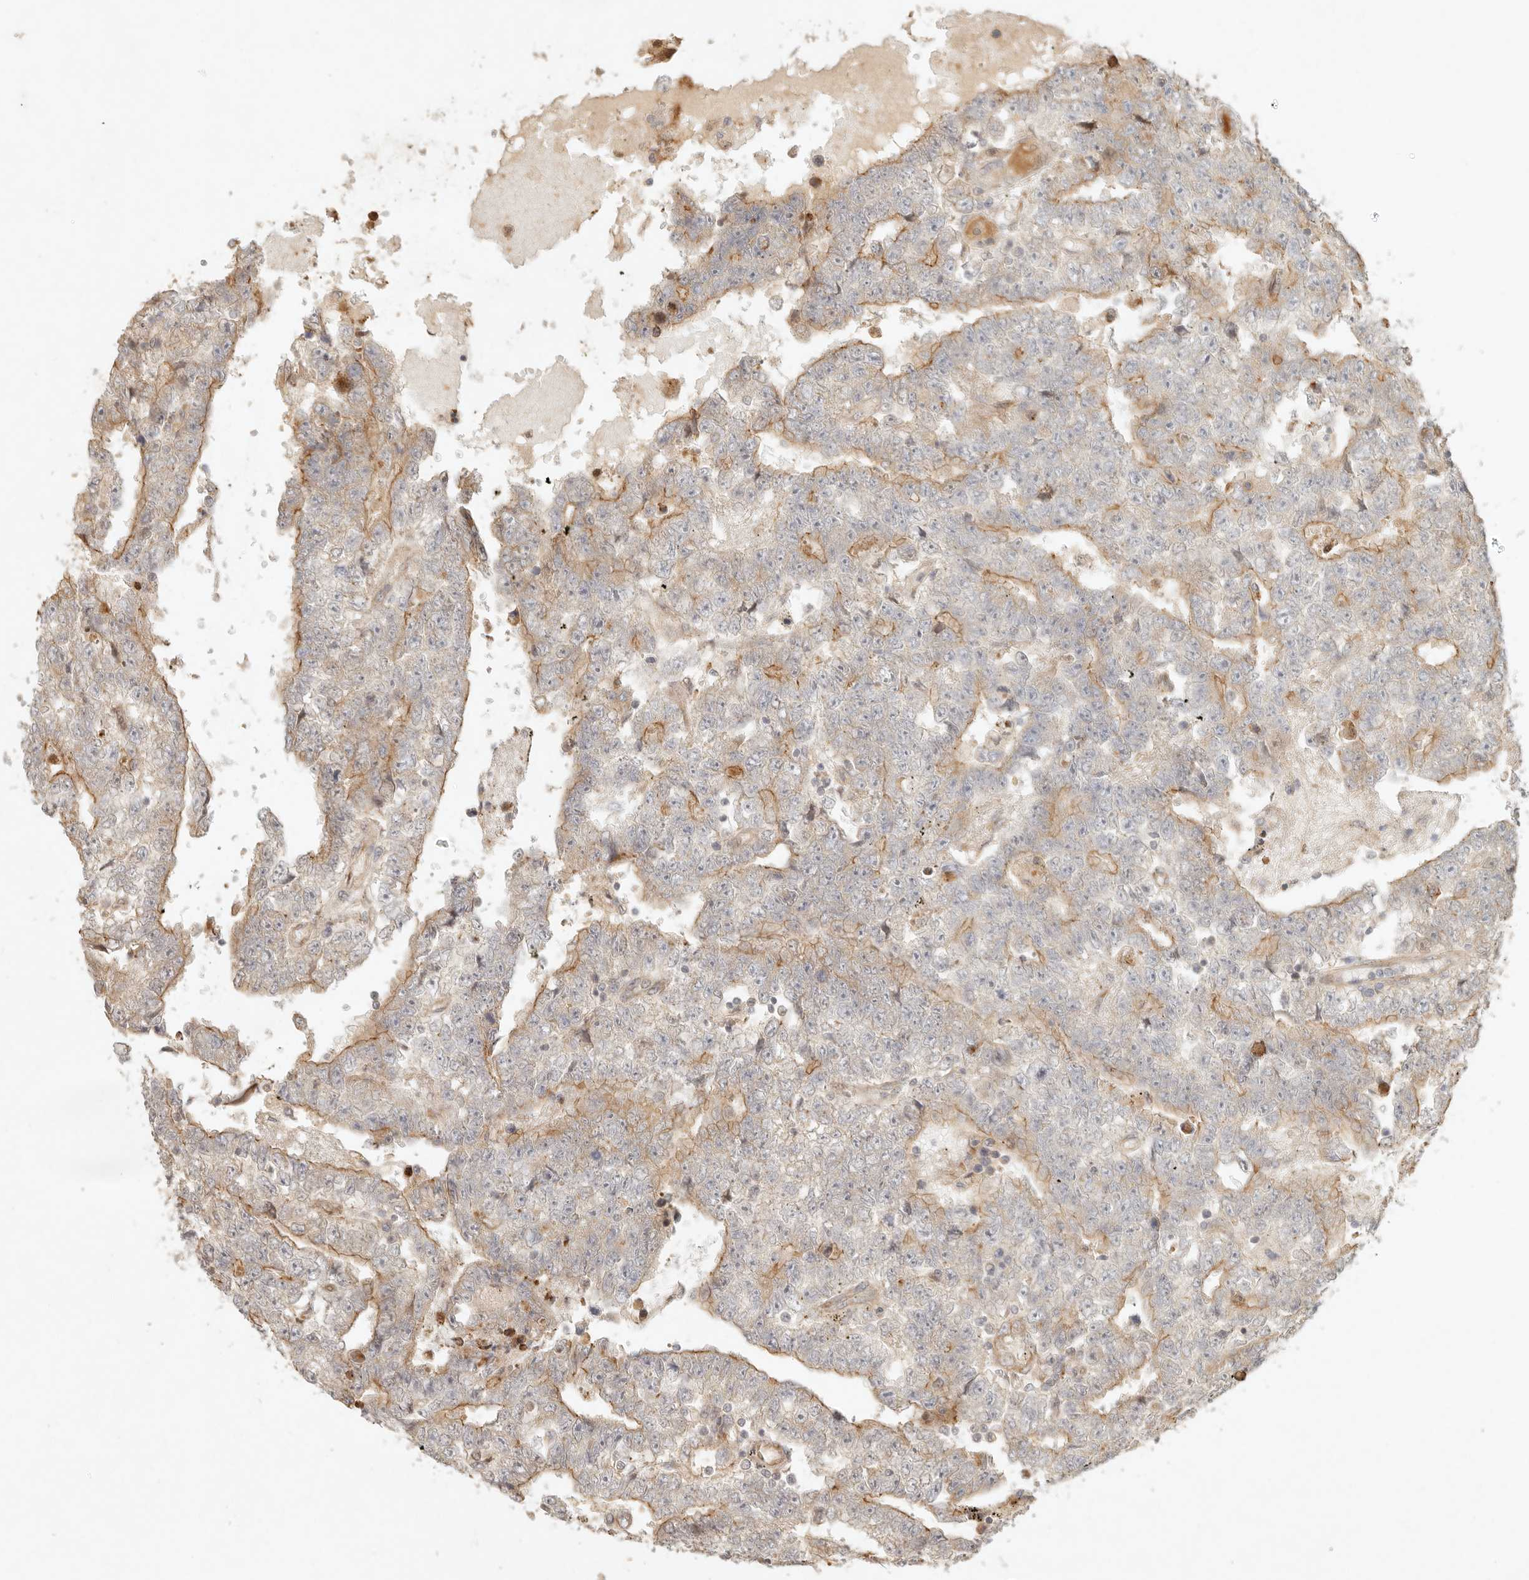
{"staining": {"intensity": "moderate", "quantity": "25%-75%", "location": "cytoplasmic/membranous"}, "tissue": "testis cancer", "cell_type": "Tumor cells", "image_type": "cancer", "snomed": [{"axis": "morphology", "description": "Carcinoma, Embryonal, NOS"}, {"axis": "topography", "description": "Testis"}], "caption": "Moderate cytoplasmic/membranous positivity for a protein is seen in approximately 25%-75% of tumor cells of testis embryonal carcinoma using immunohistochemistry.", "gene": "KLHL38", "patient": {"sex": "male", "age": 25}}